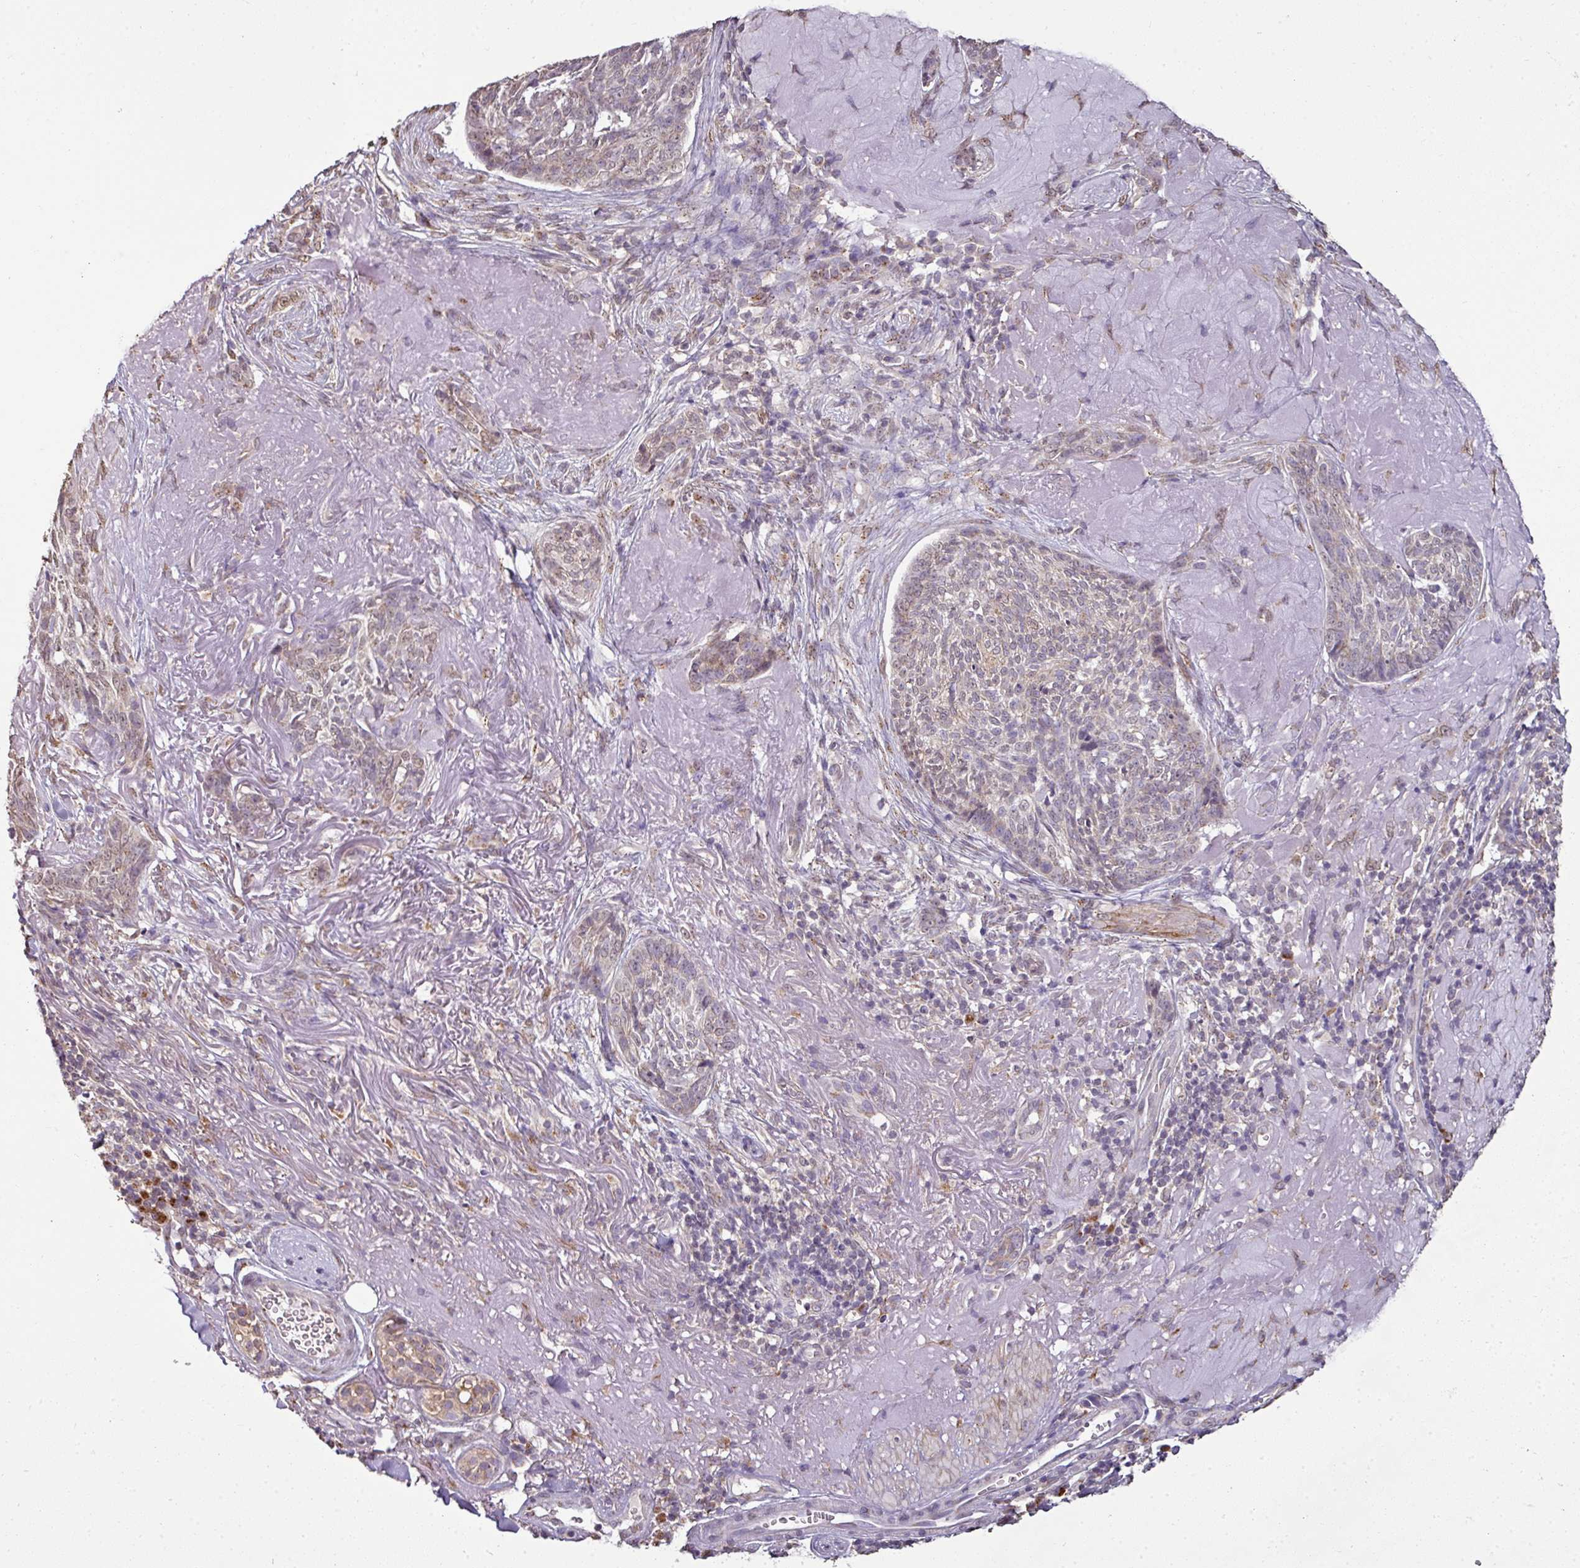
{"staining": {"intensity": "weak", "quantity": "<25%", "location": "cytoplasmic/membranous,nuclear"}, "tissue": "skin cancer", "cell_type": "Tumor cells", "image_type": "cancer", "snomed": [{"axis": "morphology", "description": "Basal cell carcinoma"}, {"axis": "topography", "description": "Skin"}, {"axis": "topography", "description": "Skin of face"}], "caption": "Basal cell carcinoma (skin) was stained to show a protein in brown. There is no significant positivity in tumor cells. (DAB (3,3'-diaminobenzidine) immunohistochemistry, high magnification).", "gene": "JPH2", "patient": {"sex": "female", "age": 95}}